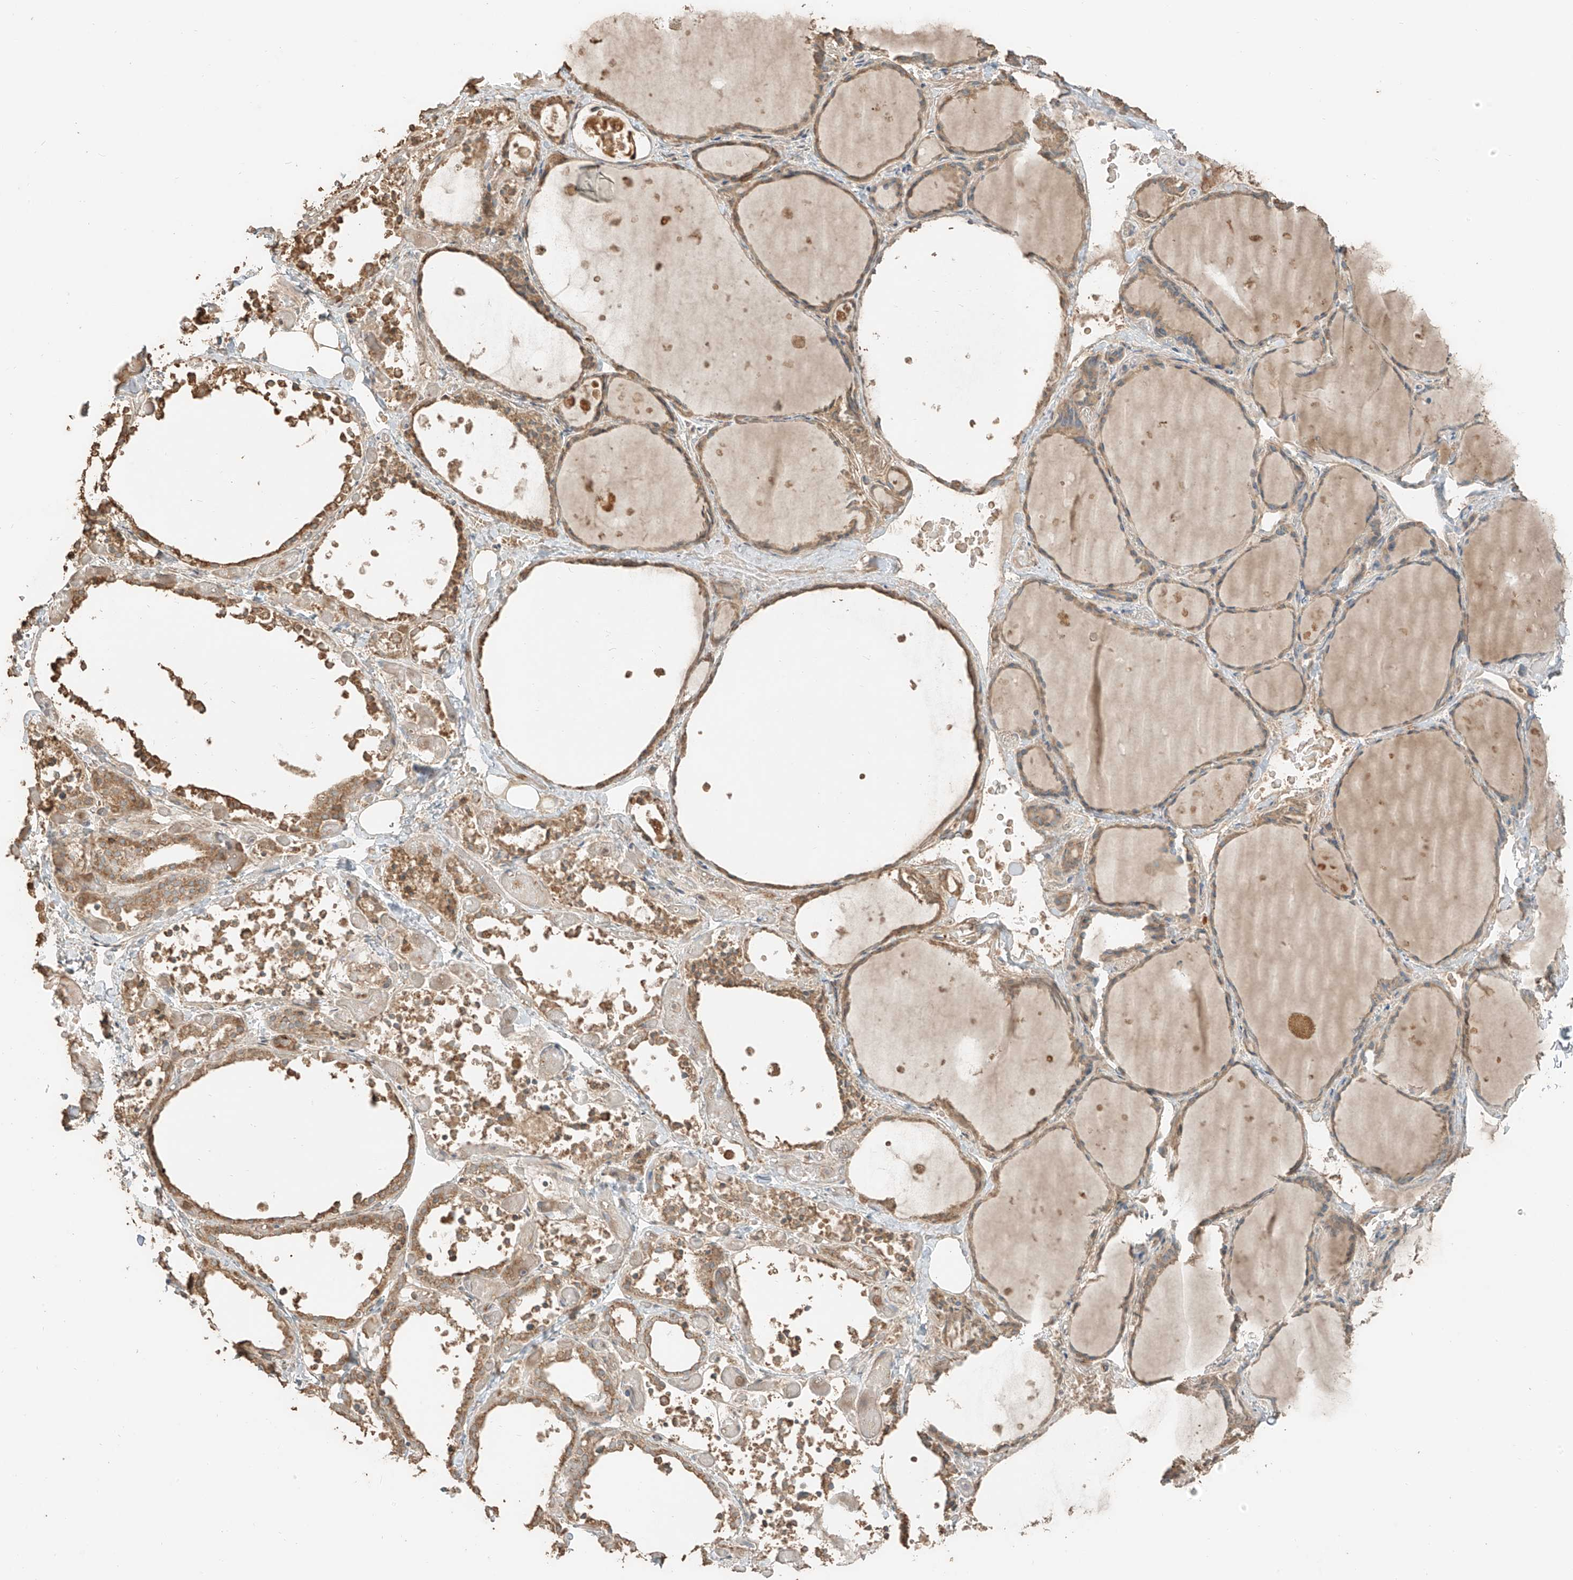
{"staining": {"intensity": "moderate", "quantity": ">75%", "location": "cytoplasmic/membranous"}, "tissue": "thyroid gland", "cell_type": "Glandular cells", "image_type": "normal", "snomed": [{"axis": "morphology", "description": "Normal tissue, NOS"}, {"axis": "topography", "description": "Thyroid gland"}], "caption": "The micrograph reveals immunohistochemical staining of normal thyroid gland. There is moderate cytoplasmic/membranous expression is appreciated in approximately >75% of glandular cells.", "gene": "RFTN2", "patient": {"sex": "female", "age": 44}}